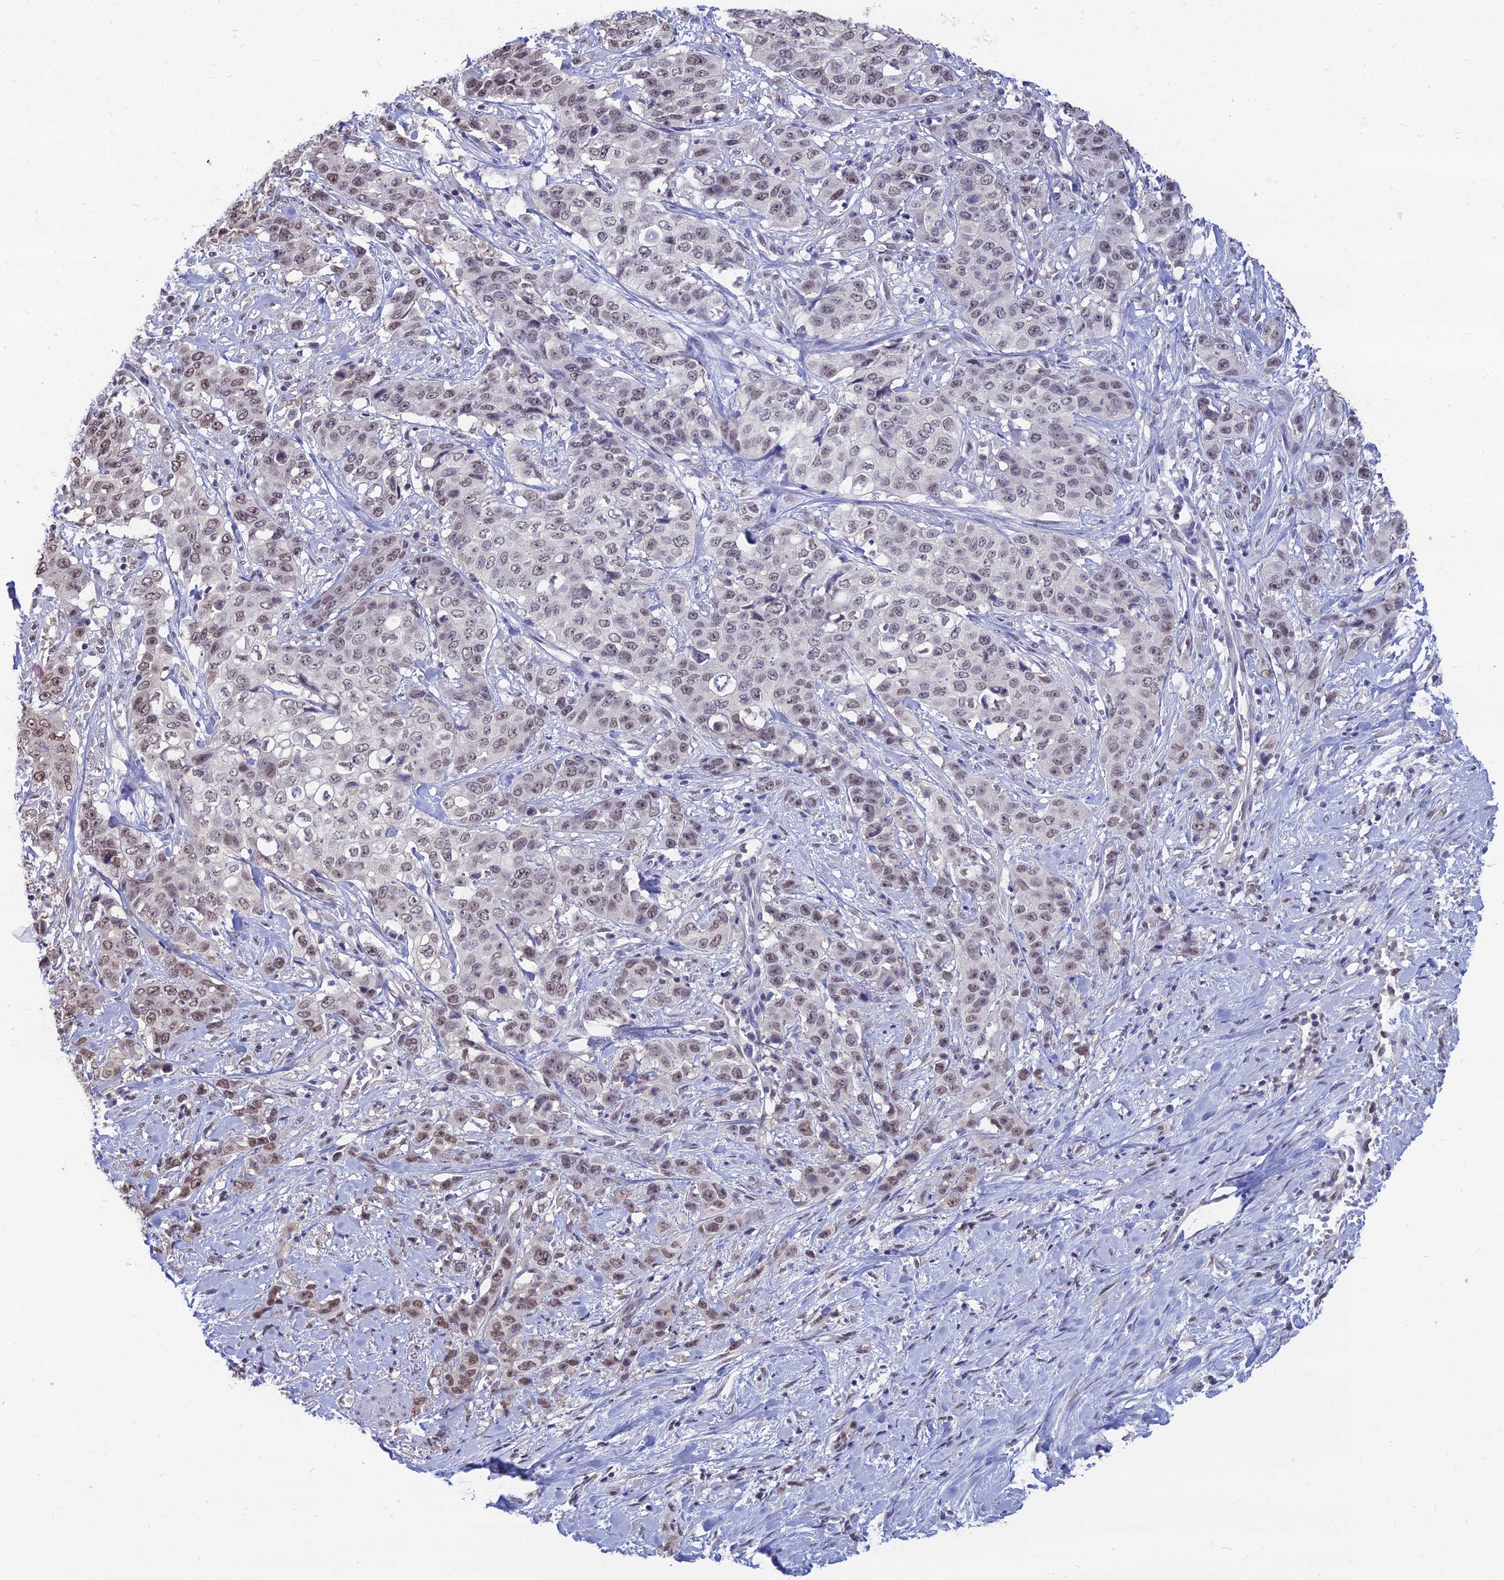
{"staining": {"intensity": "moderate", "quantity": "25%-75%", "location": "nuclear"}, "tissue": "stomach cancer", "cell_type": "Tumor cells", "image_type": "cancer", "snomed": [{"axis": "morphology", "description": "Adenocarcinoma, NOS"}, {"axis": "topography", "description": "Stomach, upper"}], "caption": "This image shows stomach cancer (adenocarcinoma) stained with IHC to label a protein in brown. The nuclear of tumor cells show moderate positivity for the protein. Nuclei are counter-stained blue.", "gene": "SRSF7", "patient": {"sex": "male", "age": 62}}